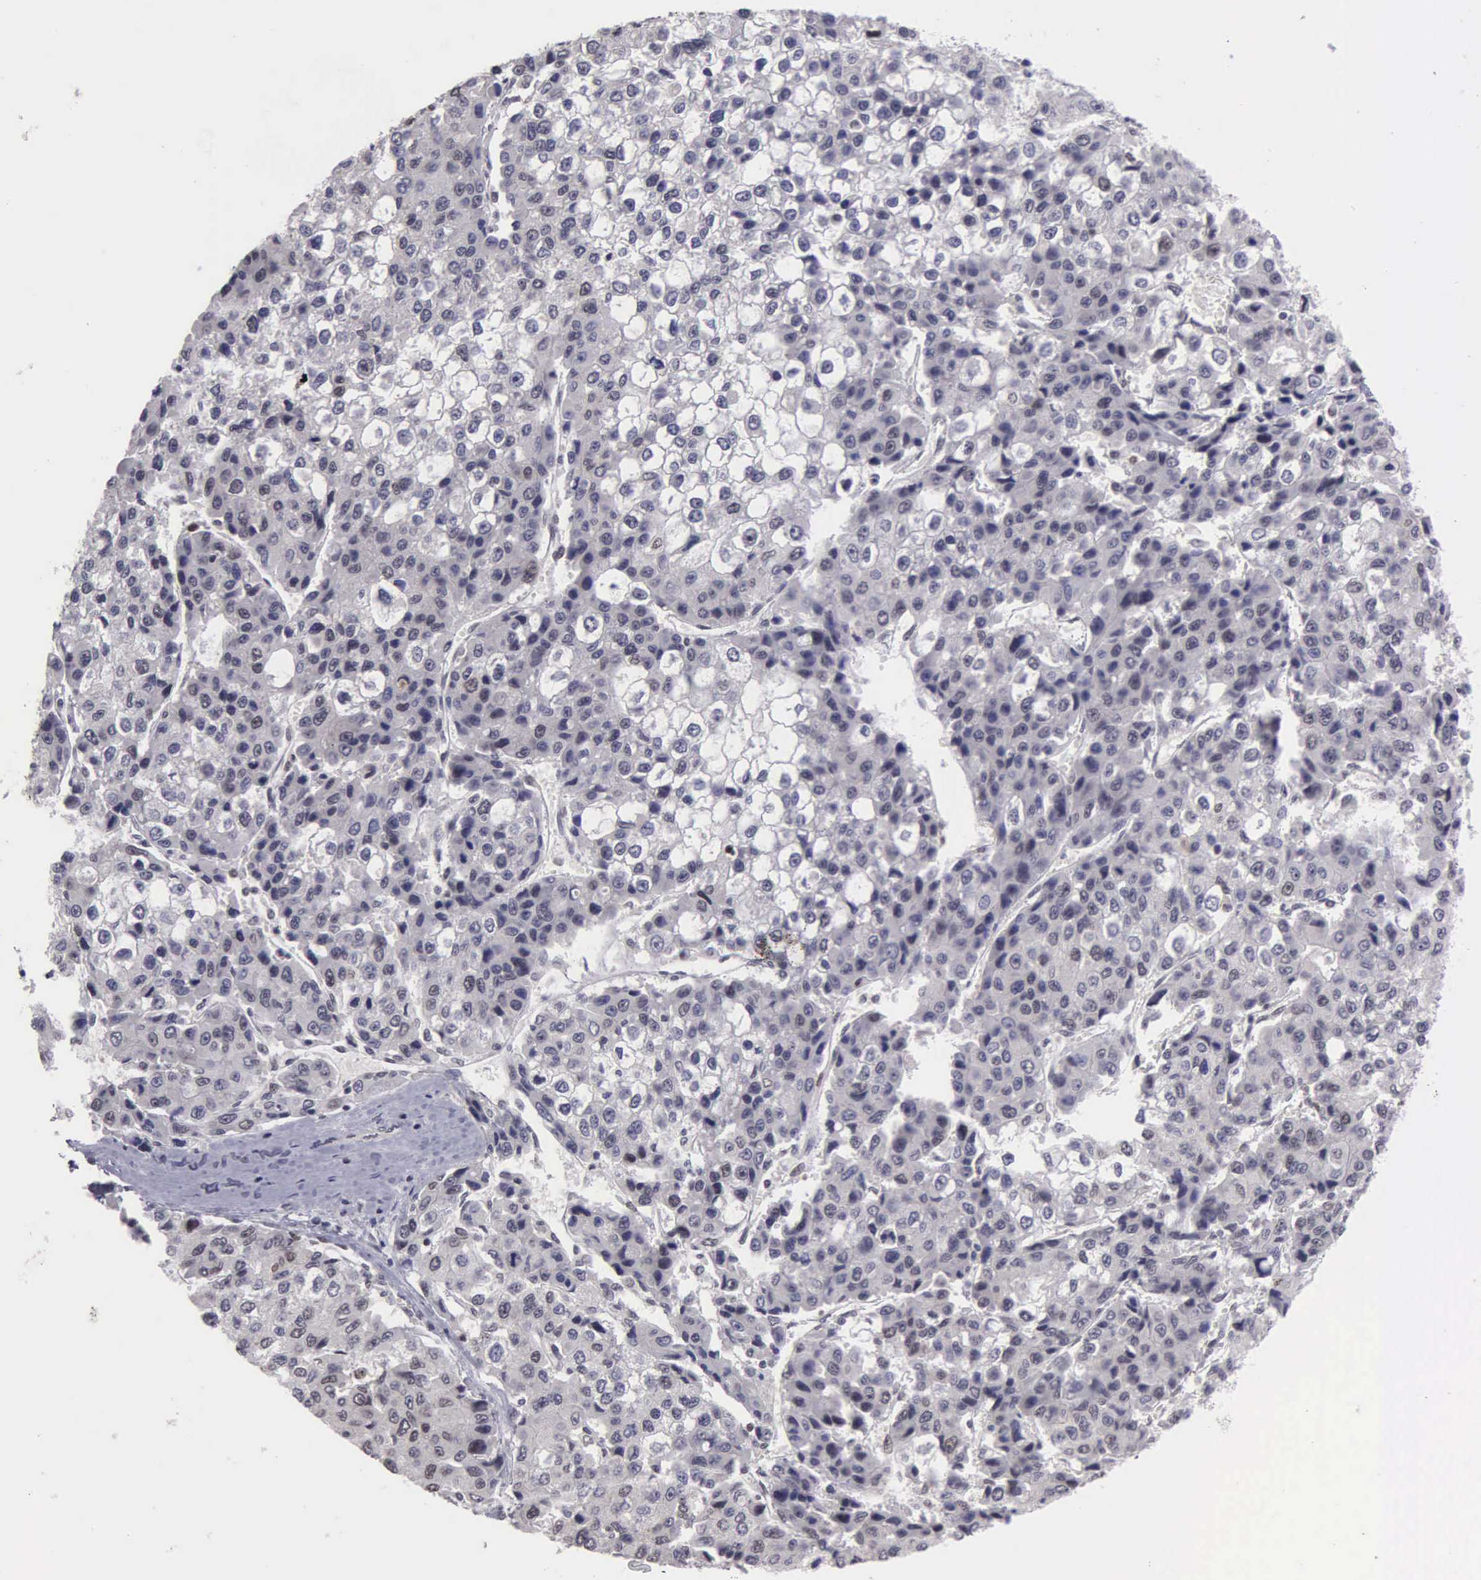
{"staining": {"intensity": "weak", "quantity": "<25%", "location": "nuclear"}, "tissue": "liver cancer", "cell_type": "Tumor cells", "image_type": "cancer", "snomed": [{"axis": "morphology", "description": "Carcinoma, Hepatocellular, NOS"}, {"axis": "topography", "description": "Liver"}], "caption": "Tumor cells are negative for brown protein staining in hepatocellular carcinoma (liver).", "gene": "UBR7", "patient": {"sex": "female", "age": 66}}